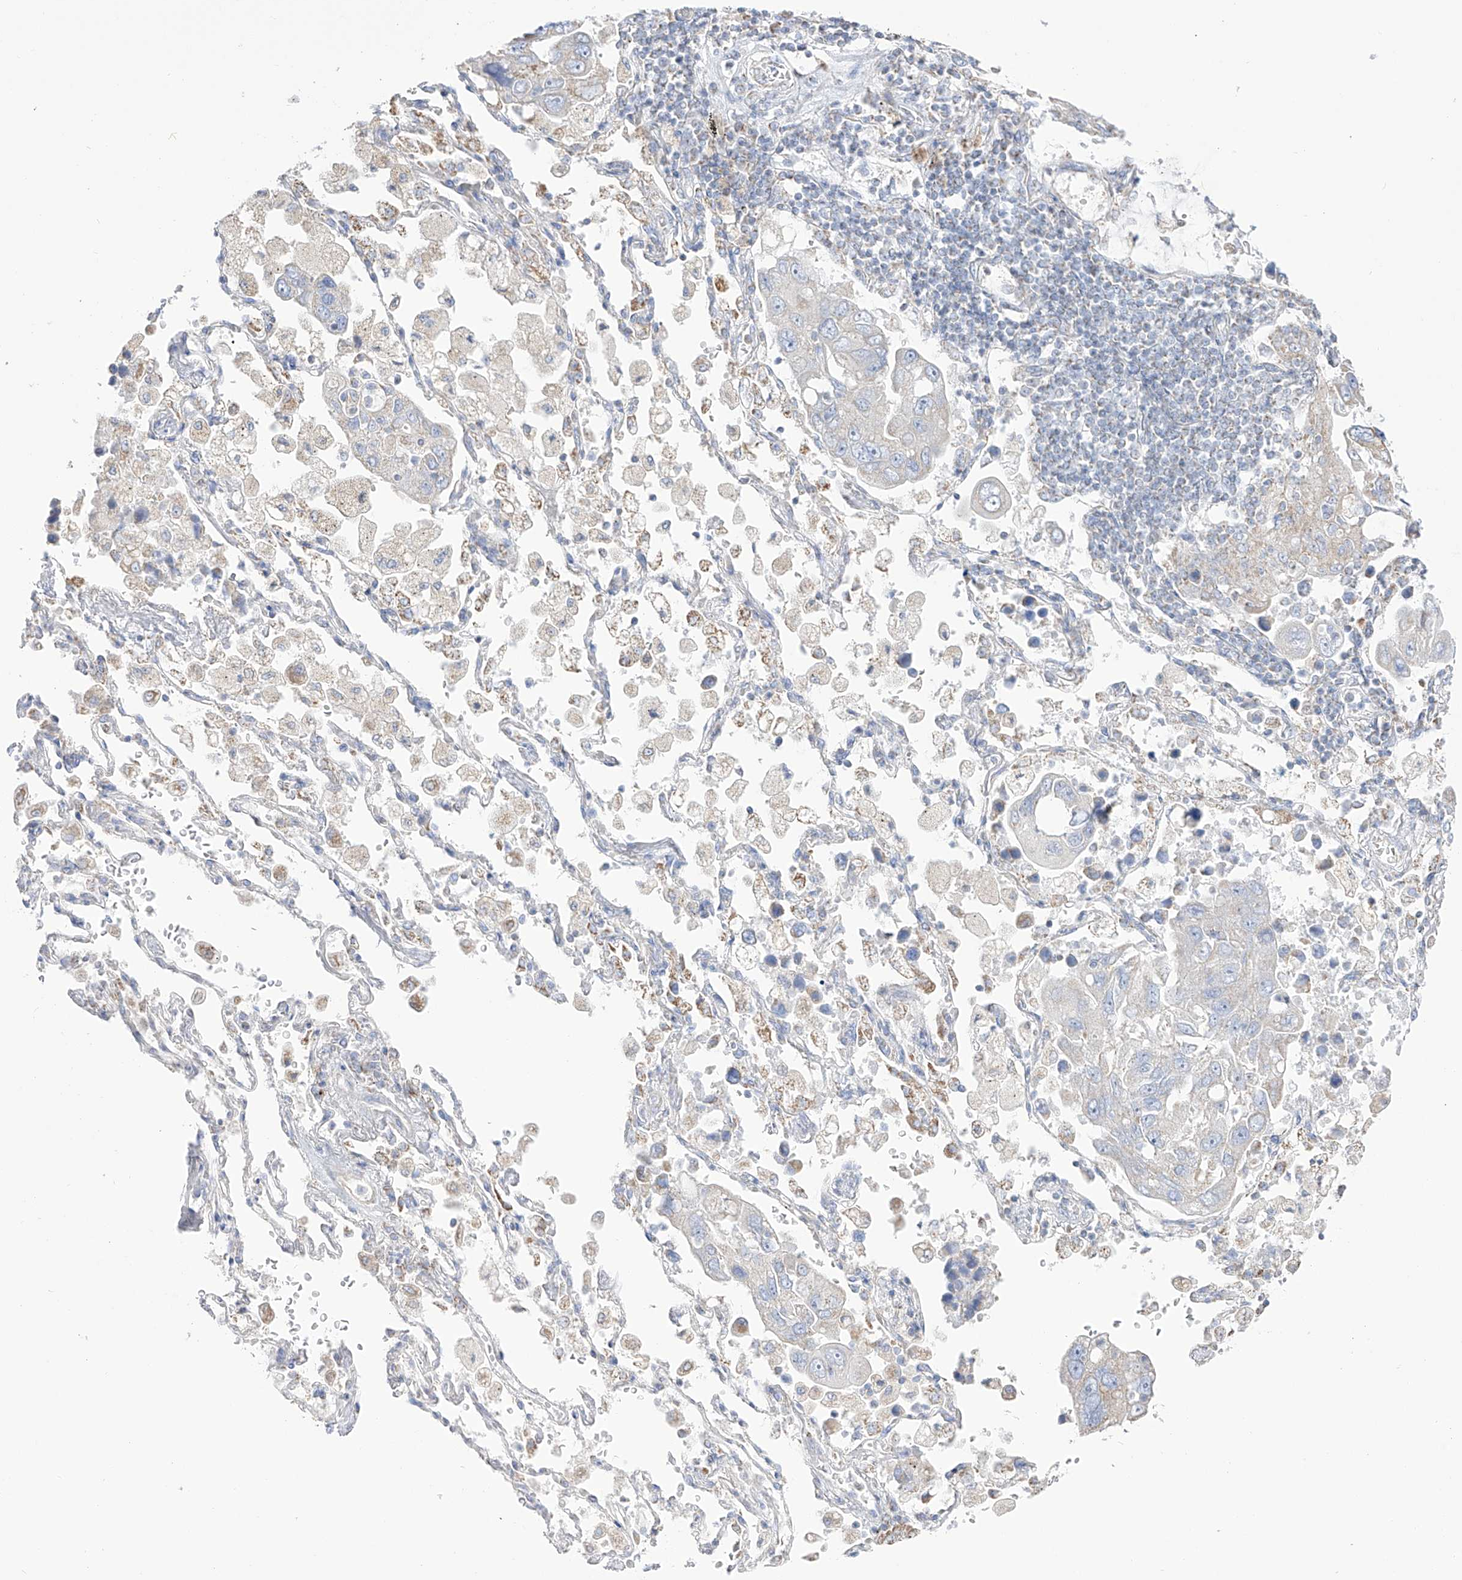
{"staining": {"intensity": "negative", "quantity": "none", "location": "none"}, "tissue": "lung cancer", "cell_type": "Tumor cells", "image_type": "cancer", "snomed": [{"axis": "morphology", "description": "Adenocarcinoma, NOS"}, {"axis": "topography", "description": "Lung"}], "caption": "There is no significant expression in tumor cells of lung adenocarcinoma.", "gene": "RCHY1", "patient": {"sex": "male", "age": 64}}